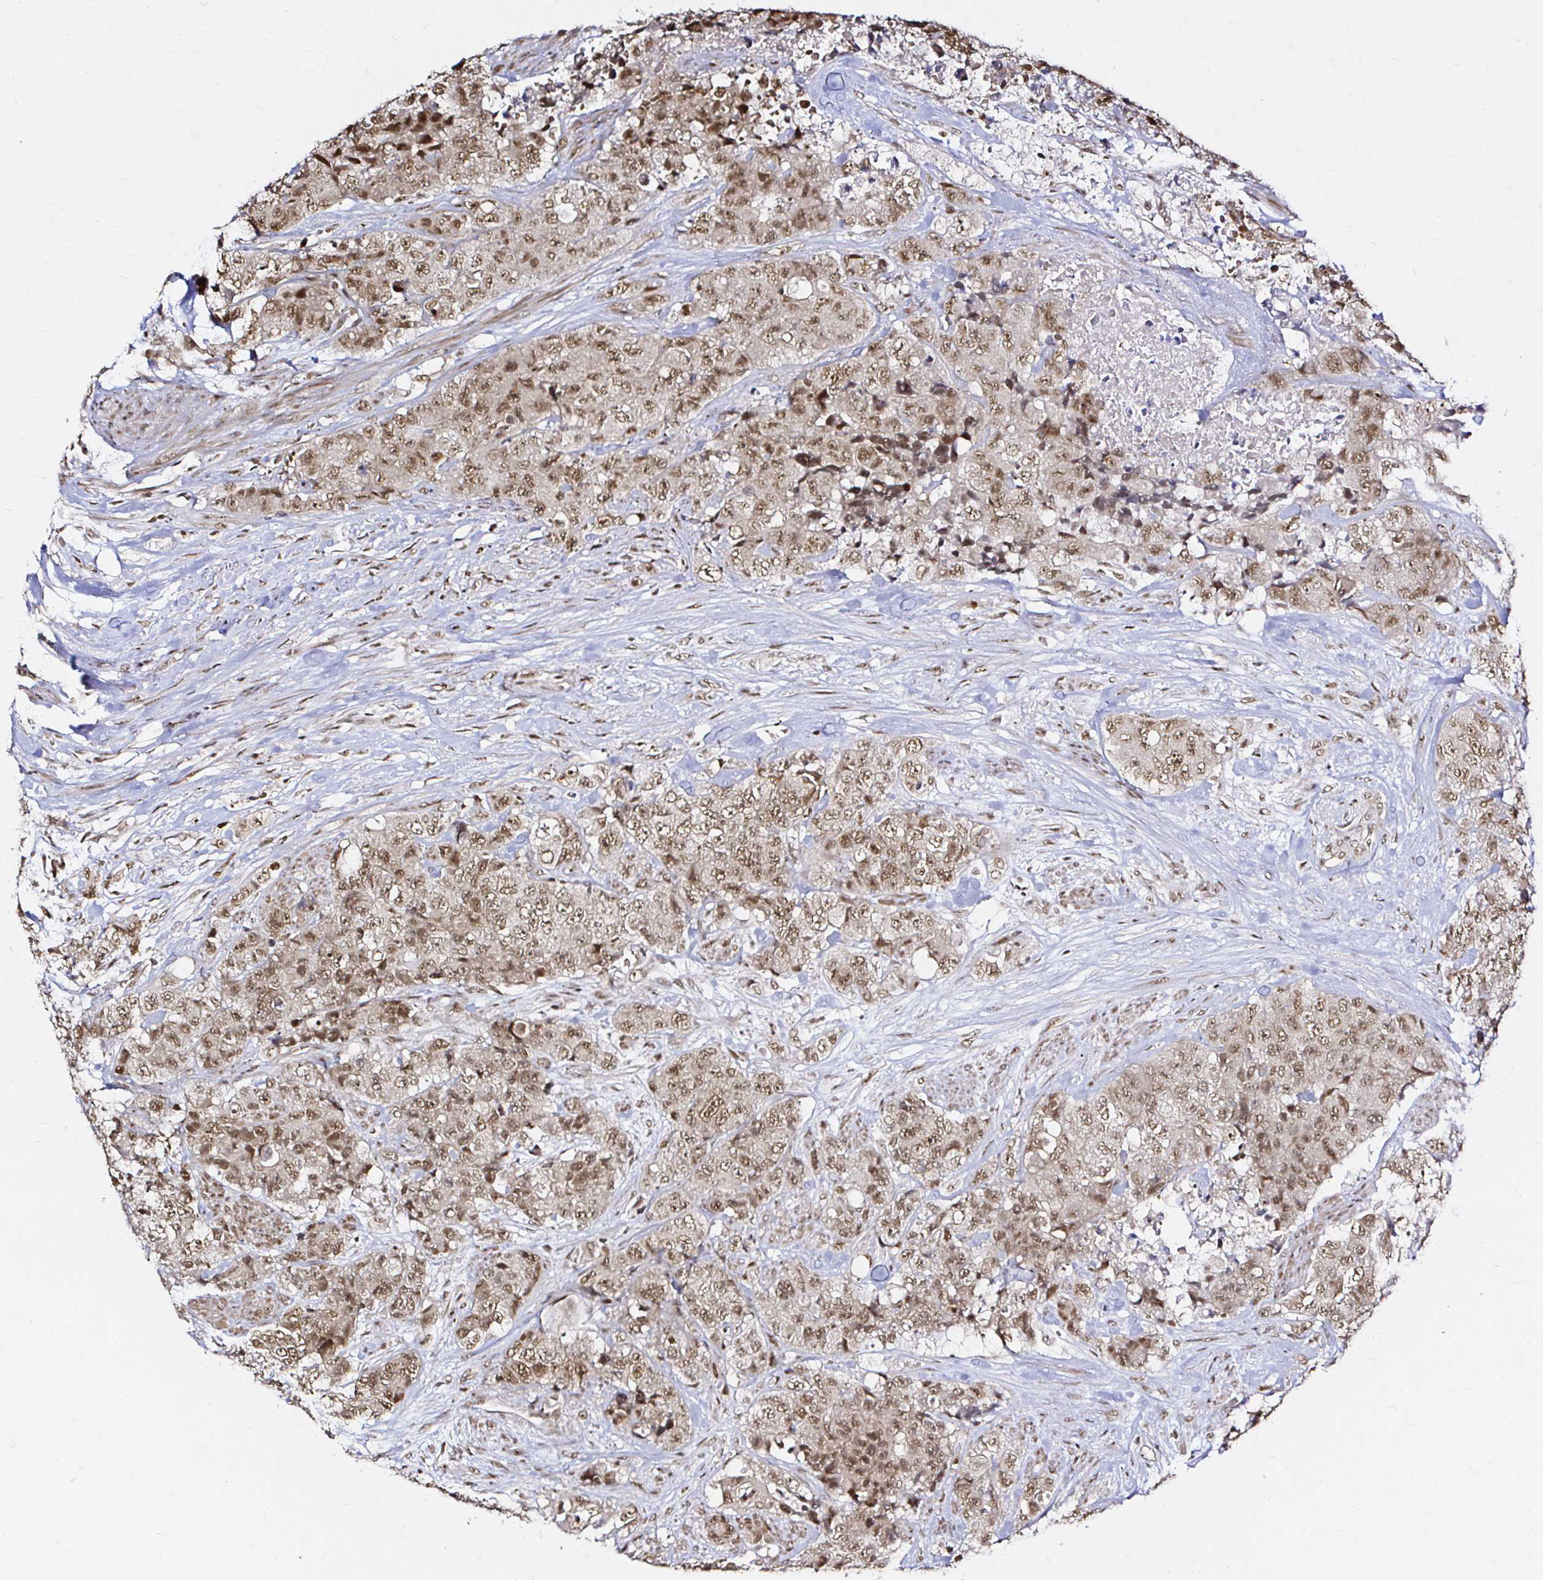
{"staining": {"intensity": "moderate", "quantity": ">75%", "location": "nuclear"}, "tissue": "urothelial cancer", "cell_type": "Tumor cells", "image_type": "cancer", "snomed": [{"axis": "morphology", "description": "Urothelial carcinoma, High grade"}, {"axis": "topography", "description": "Urinary bladder"}], "caption": "Immunohistochemical staining of human high-grade urothelial carcinoma reveals medium levels of moderate nuclear protein positivity in about >75% of tumor cells.", "gene": "SNRPC", "patient": {"sex": "female", "age": 78}}